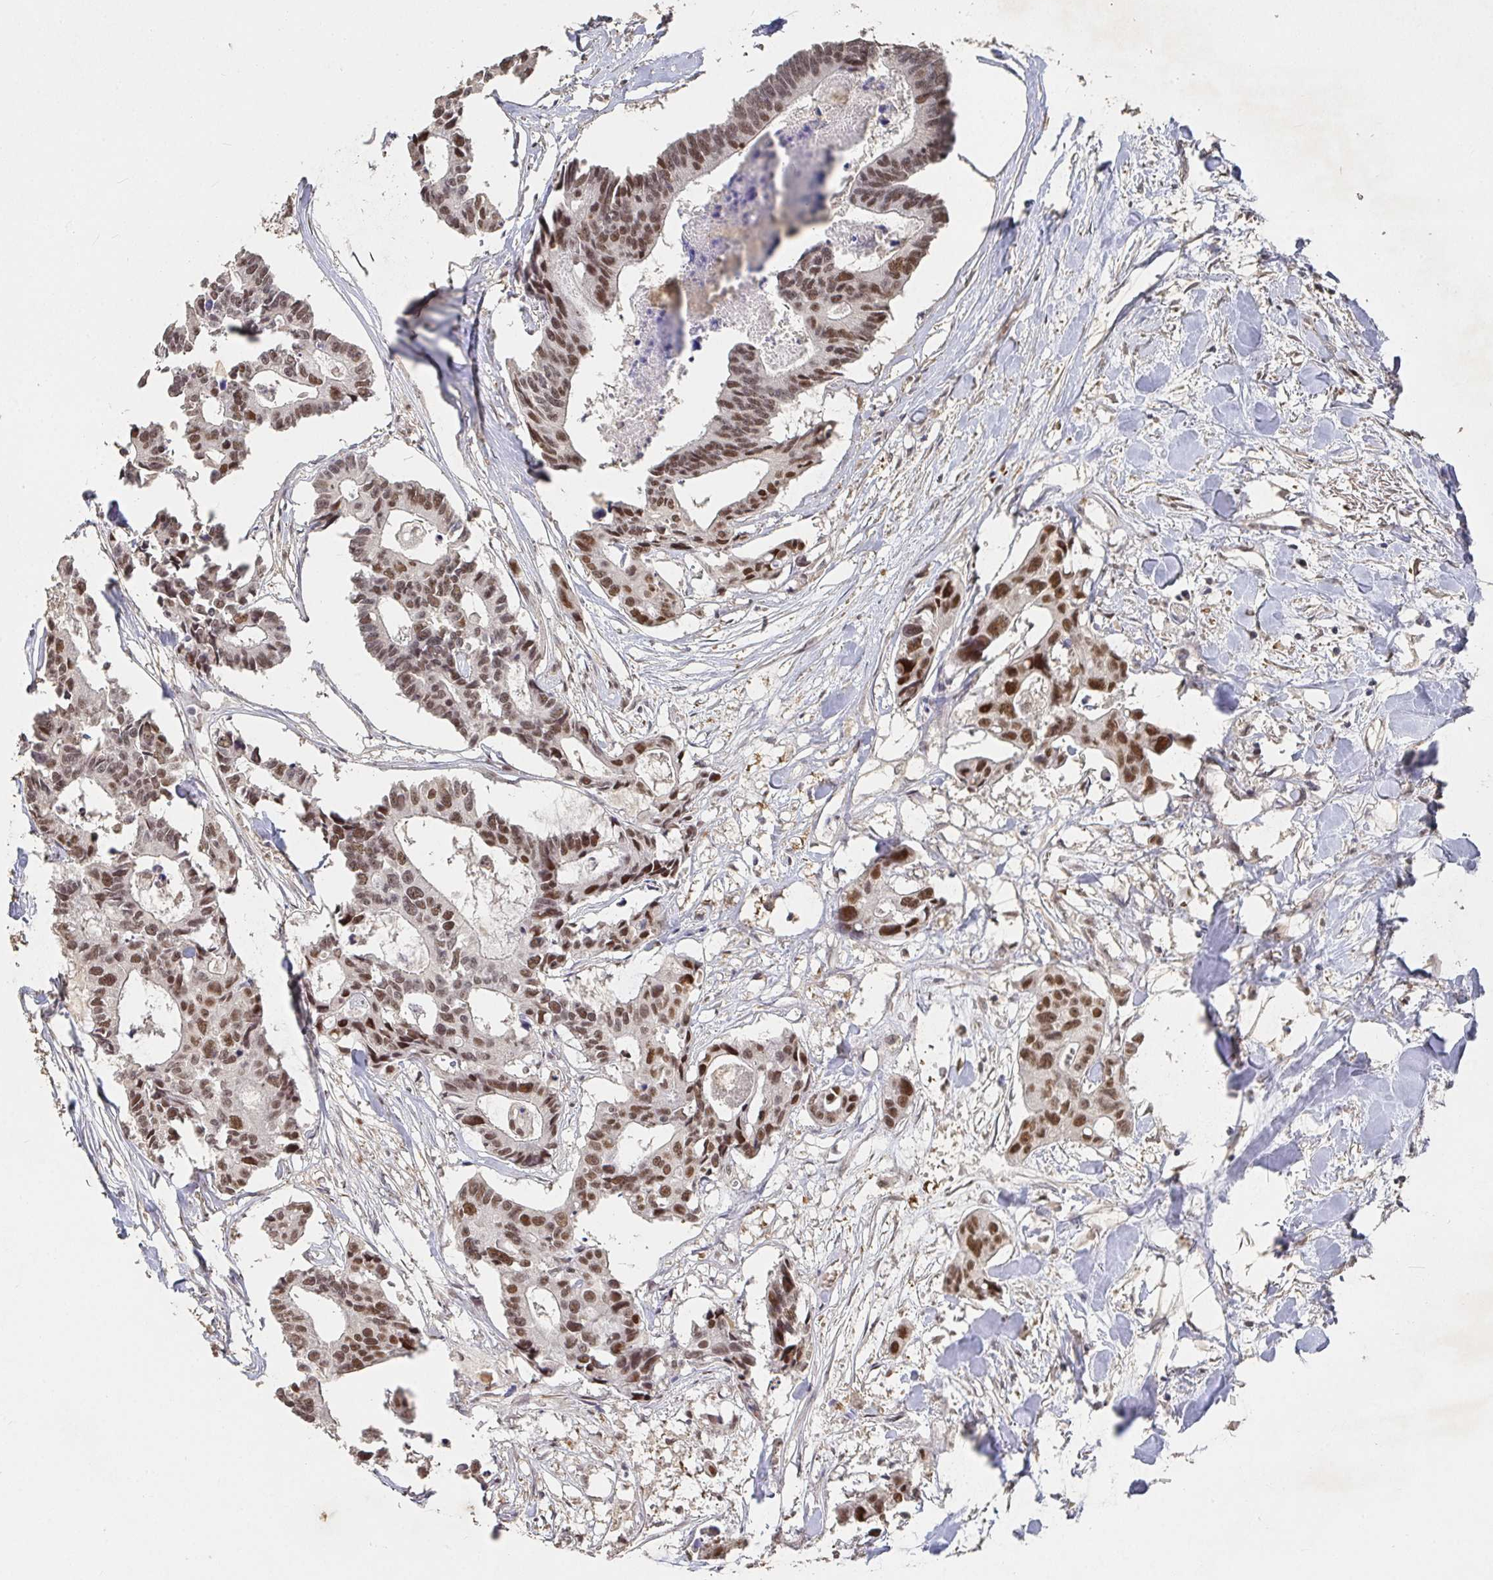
{"staining": {"intensity": "moderate", "quantity": ">75%", "location": "nuclear"}, "tissue": "colorectal cancer", "cell_type": "Tumor cells", "image_type": "cancer", "snomed": [{"axis": "morphology", "description": "Adenocarcinoma, NOS"}, {"axis": "topography", "description": "Rectum"}], "caption": "Colorectal cancer (adenocarcinoma) stained with a protein marker exhibits moderate staining in tumor cells.", "gene": "RCOR1", "patient": {"sex": "male", "age": 57}}